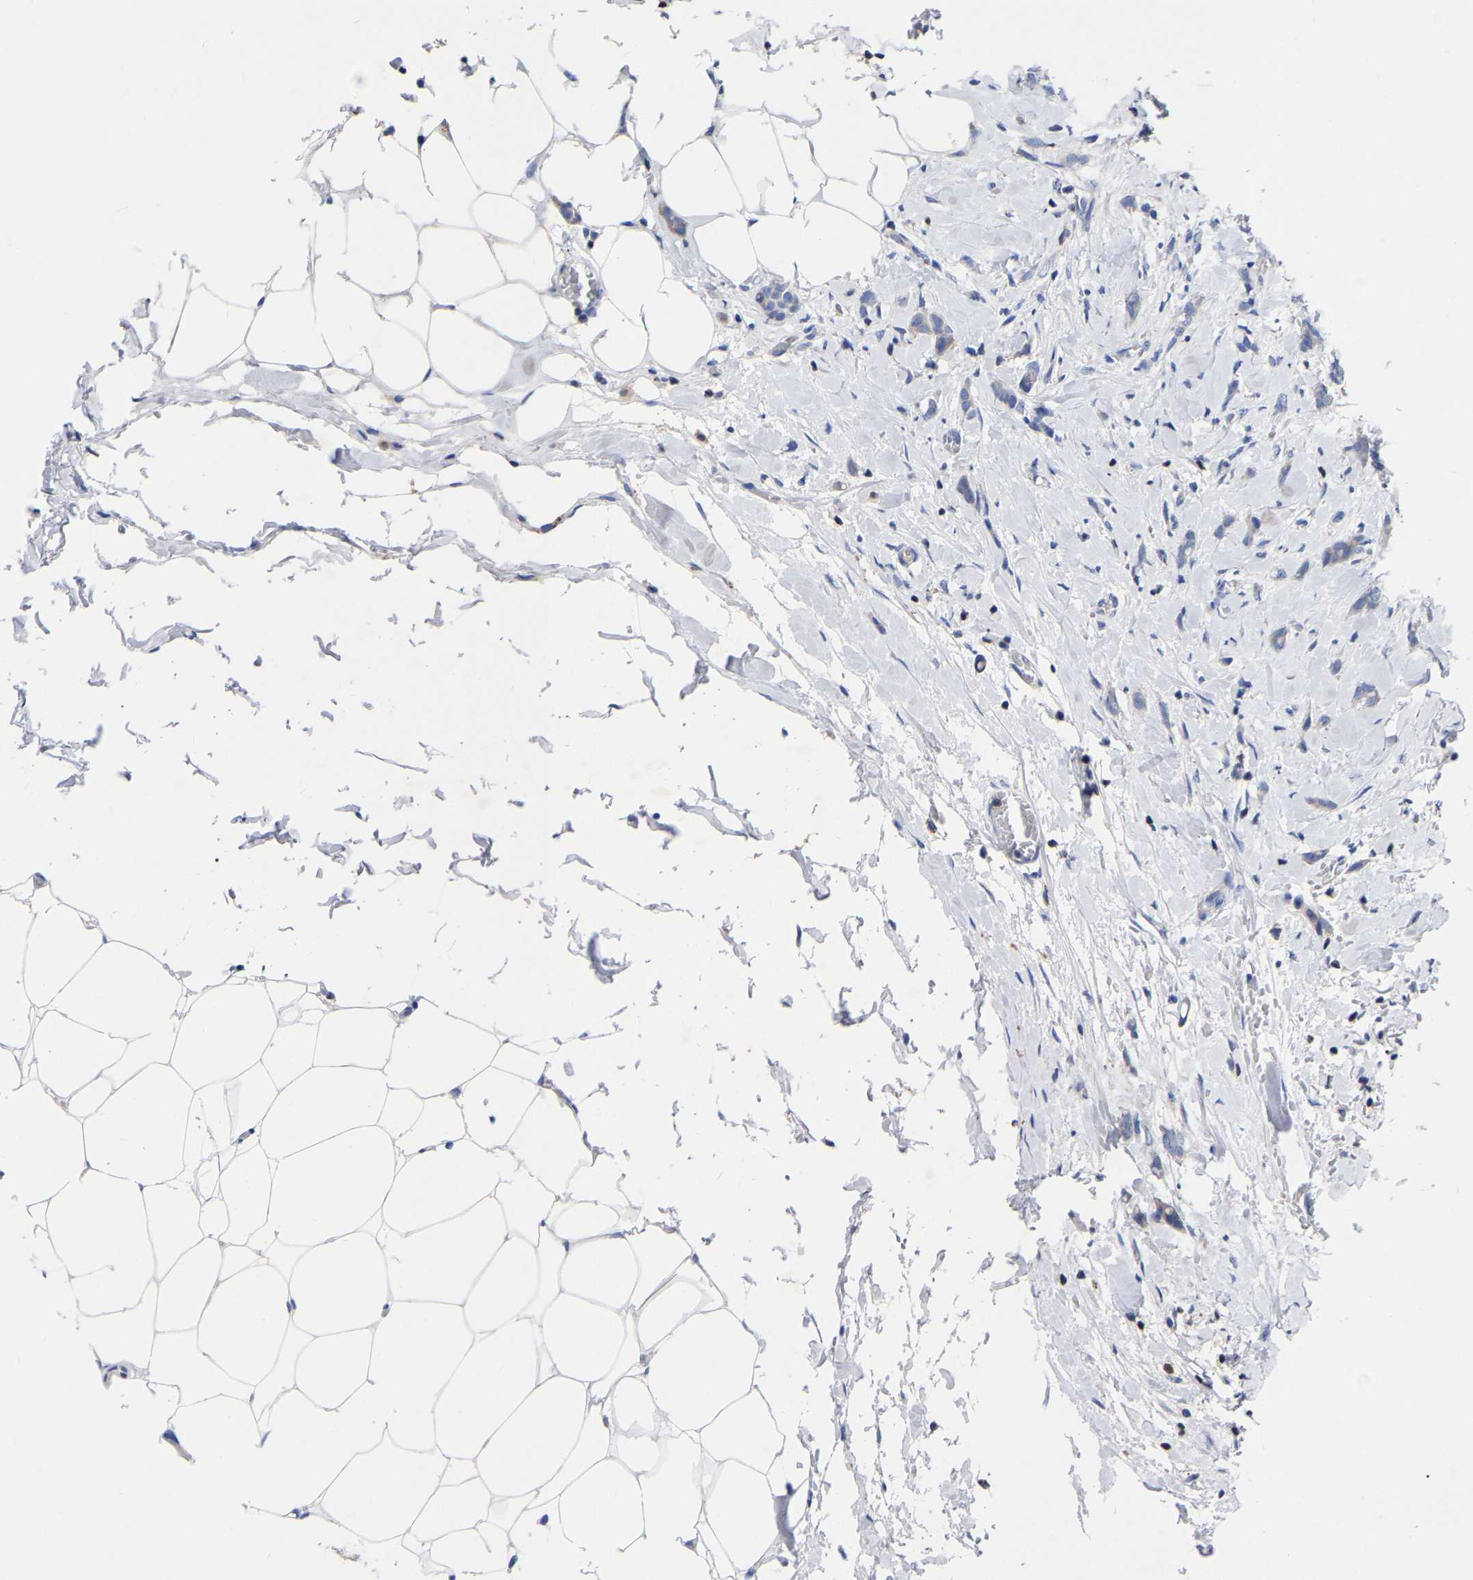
{"staining": {"intensity": "negative", "quantity": "none", "location": "none"}, "tissue": "breast cancer", "cell_type": "Tumor cells", "image_type": "cancer", "snomed": [{"axis": "morphology", "description": "Lobular carcinoma, in situ"}, {"axis": "morphology", "description": "Lobular carcinoma"}, {"axis": "topography", "description": "Breast"}], "caption": "Tumor cells are negative for brown protein staining in breast cancer. (DAB immunohistochemistry visualized using brightfield microscopy, high magnification).", "gene": "PTPN7", "patient": {"sex": "female", "age": 41}}